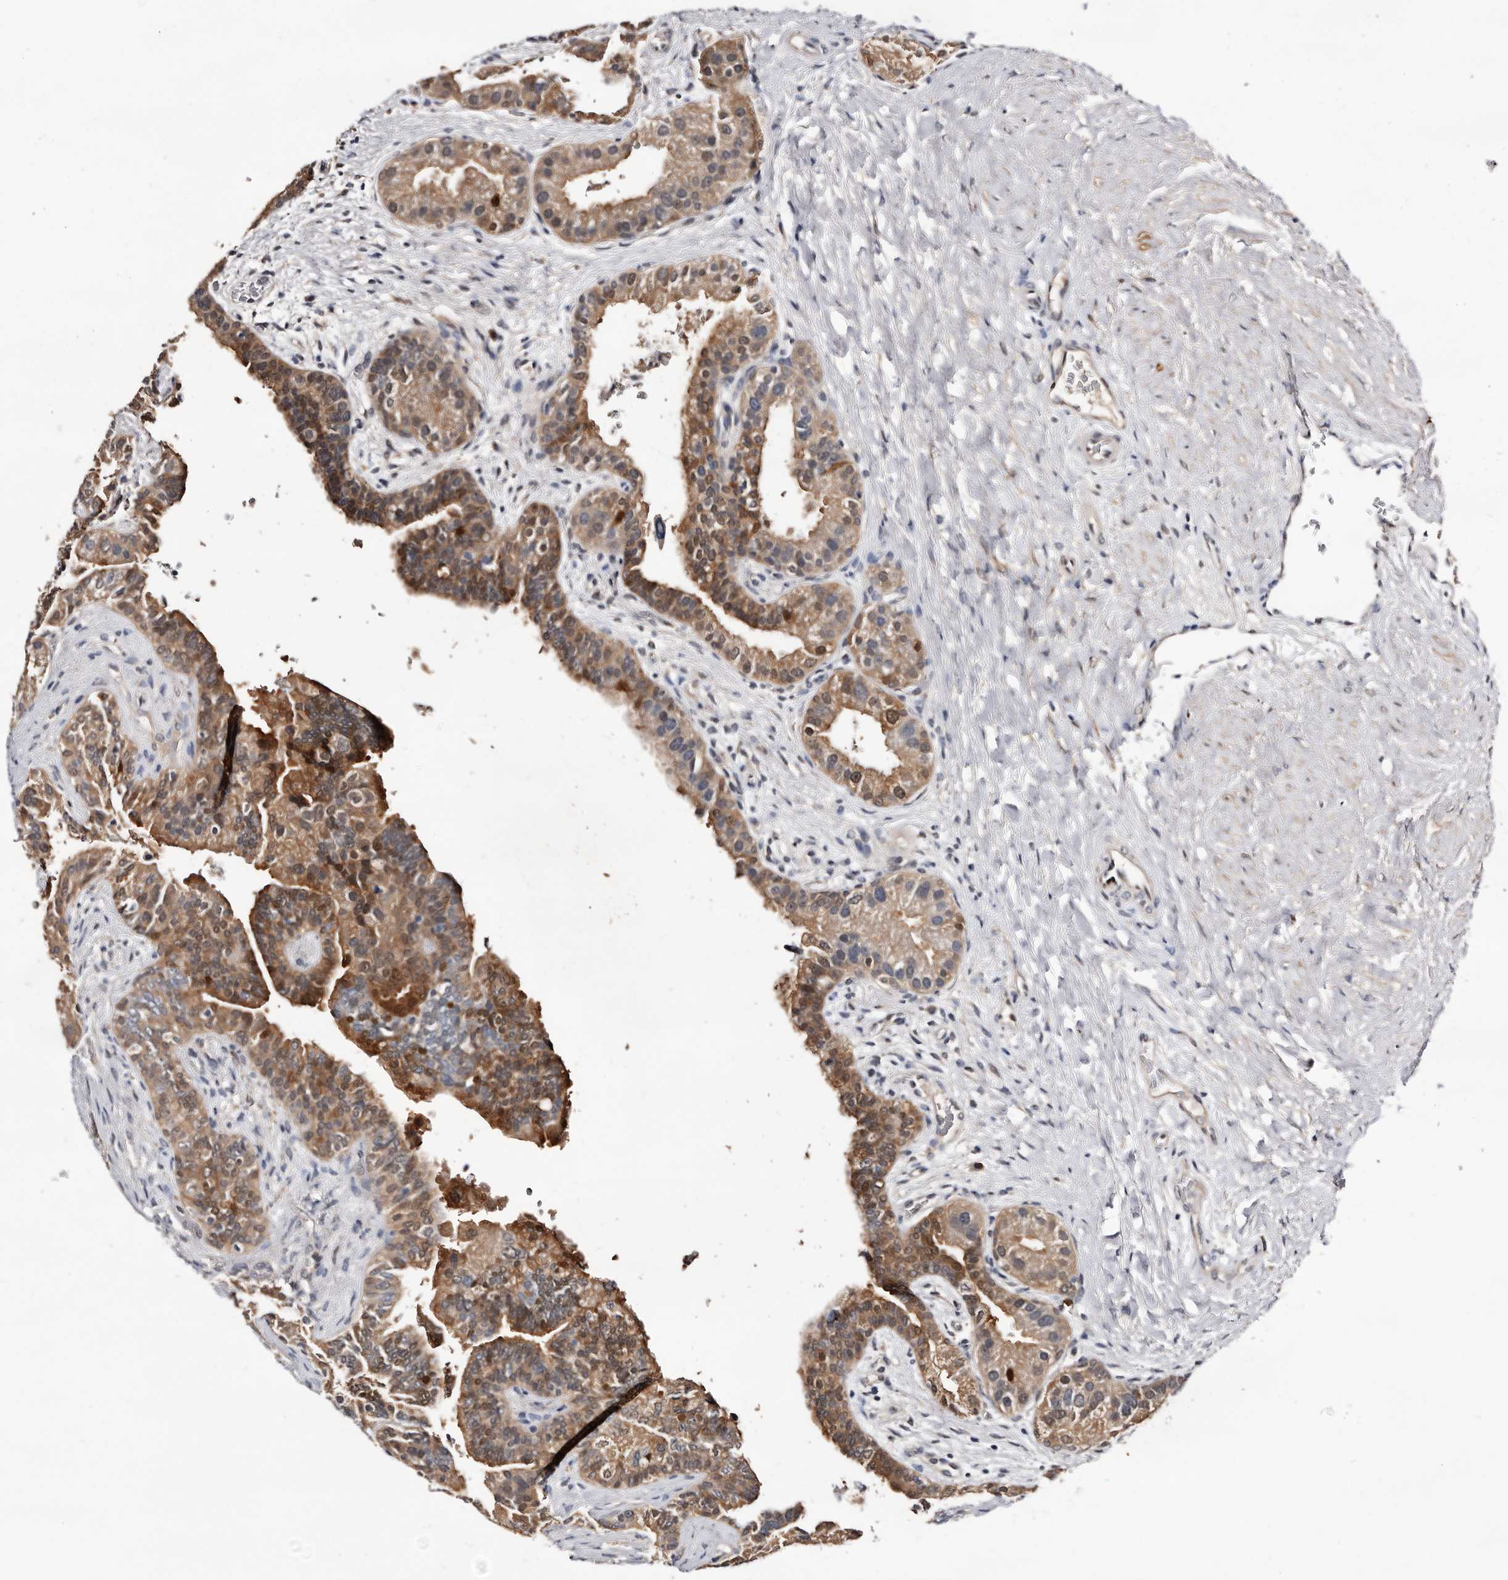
{"staining": {"intensity": "moderate", "quantity": ">75%", "location": "cytoplasmic/membranous,nuclear"}, "tissue": "prostate cancer", "cell_type": "Tumor cells", "image_type": "cancer", "snomed": [{"axis": "morphology", "description": "Adenocarcinoma, High grade"}, {"axis": "topography", "description": "Prostate"}], "caption": "Immunohistochemical staining of prostate cancer (high-grade adenocarcinoma) exhibits medium levels of moderate cytoplasmic/membranous and nuclear protein staining in approximately >75% of tumor cells. Nuclei are stained in blue.", "gene": "TP53I3", "patient": {"sex": "male", "age": 56}}